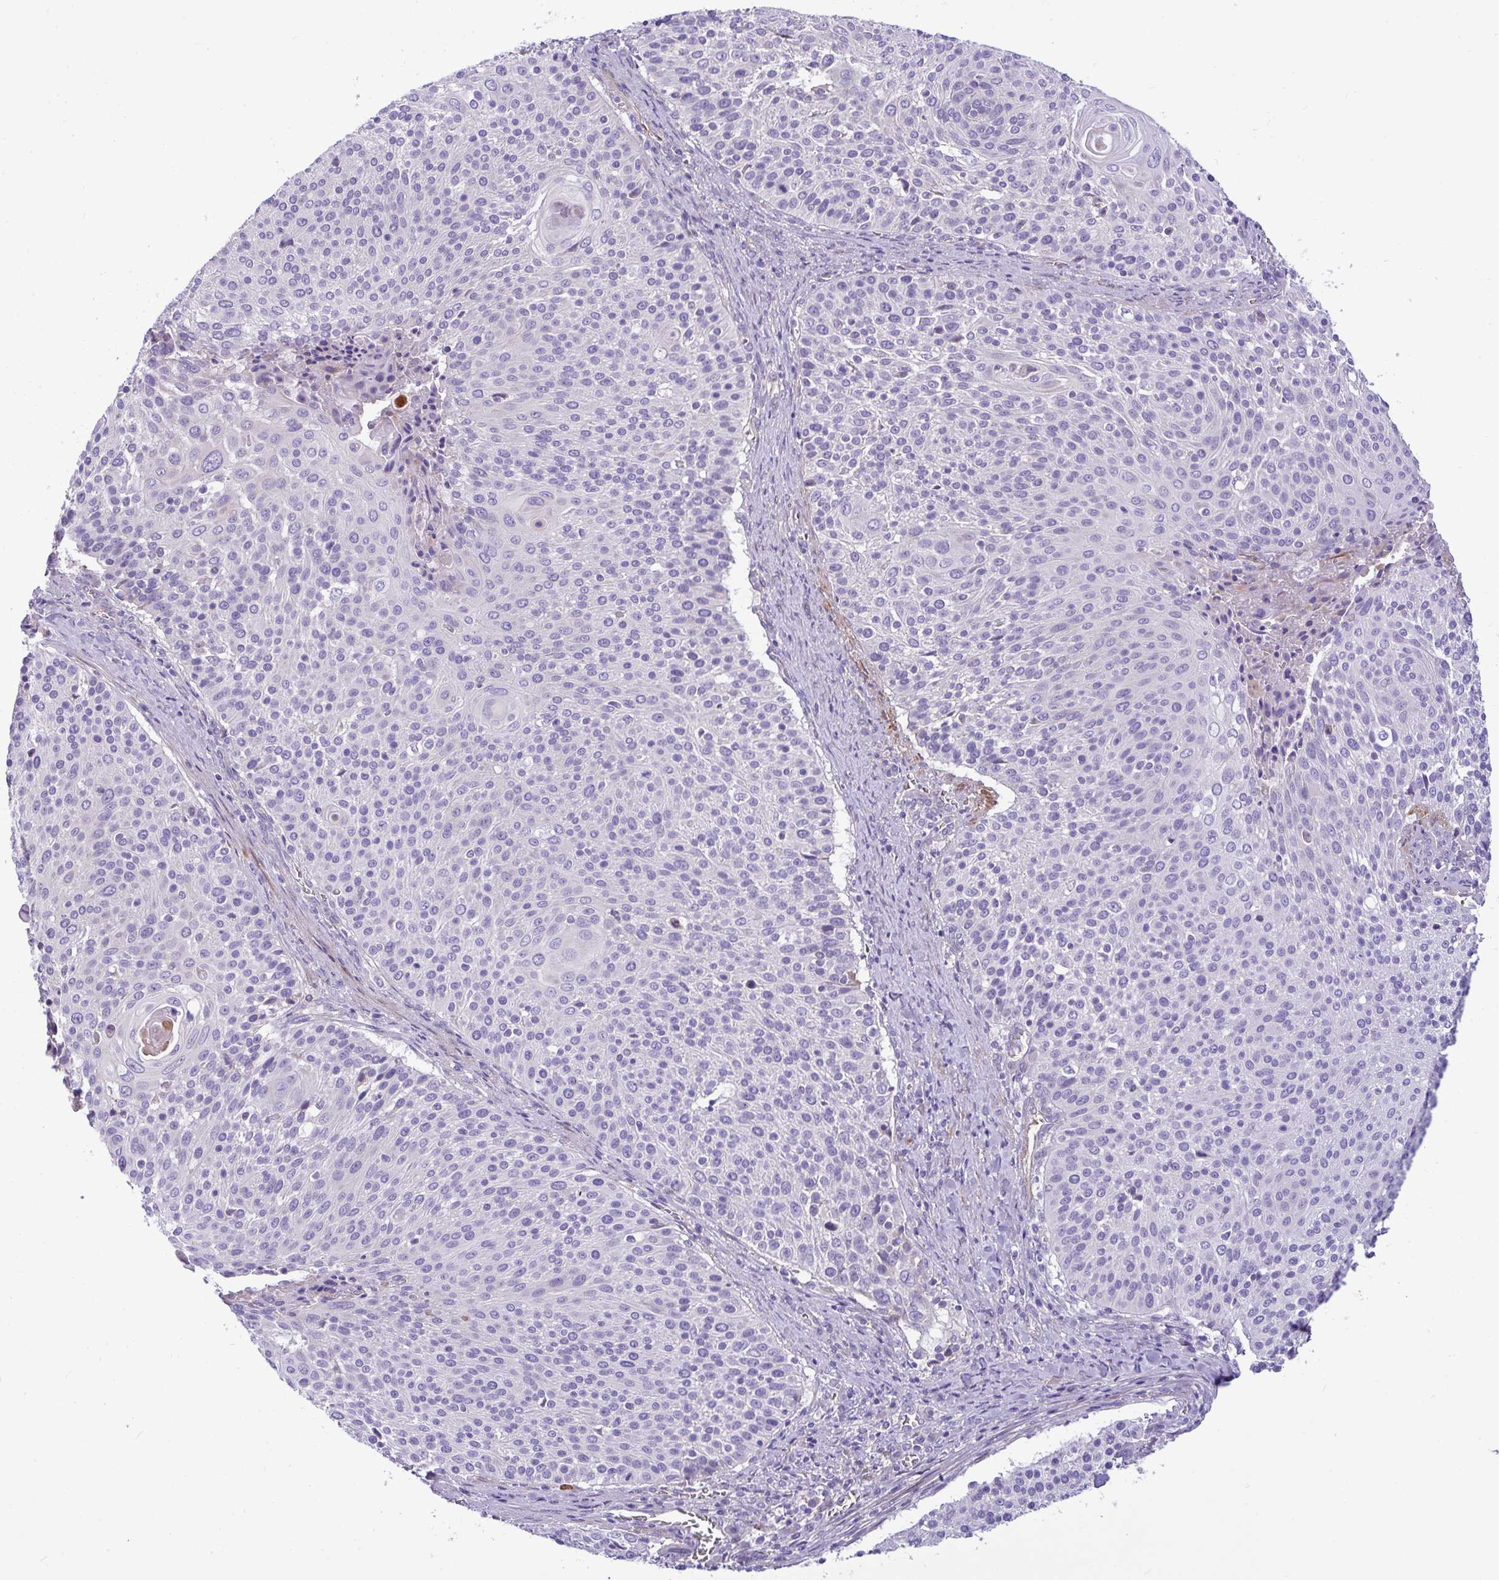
{"staining": {"intensity": "negative", "quantity": "none", "location": "none"}, "tissue": "cervical cancer", "cell_type": "Tumor cells", "image_type": "cancer", "snomed": [{"axis": "morphology", "description": "Squamous cell carcinoma, NOS"}, {"axis": "topography", "description": "Cervix"}], "caption": "The image shows no staining of tumor cells in cervical cancer (squamous cell carcinoma).", "gene": "MOCS1", "patient": {"sex": "female", "age": 31}}